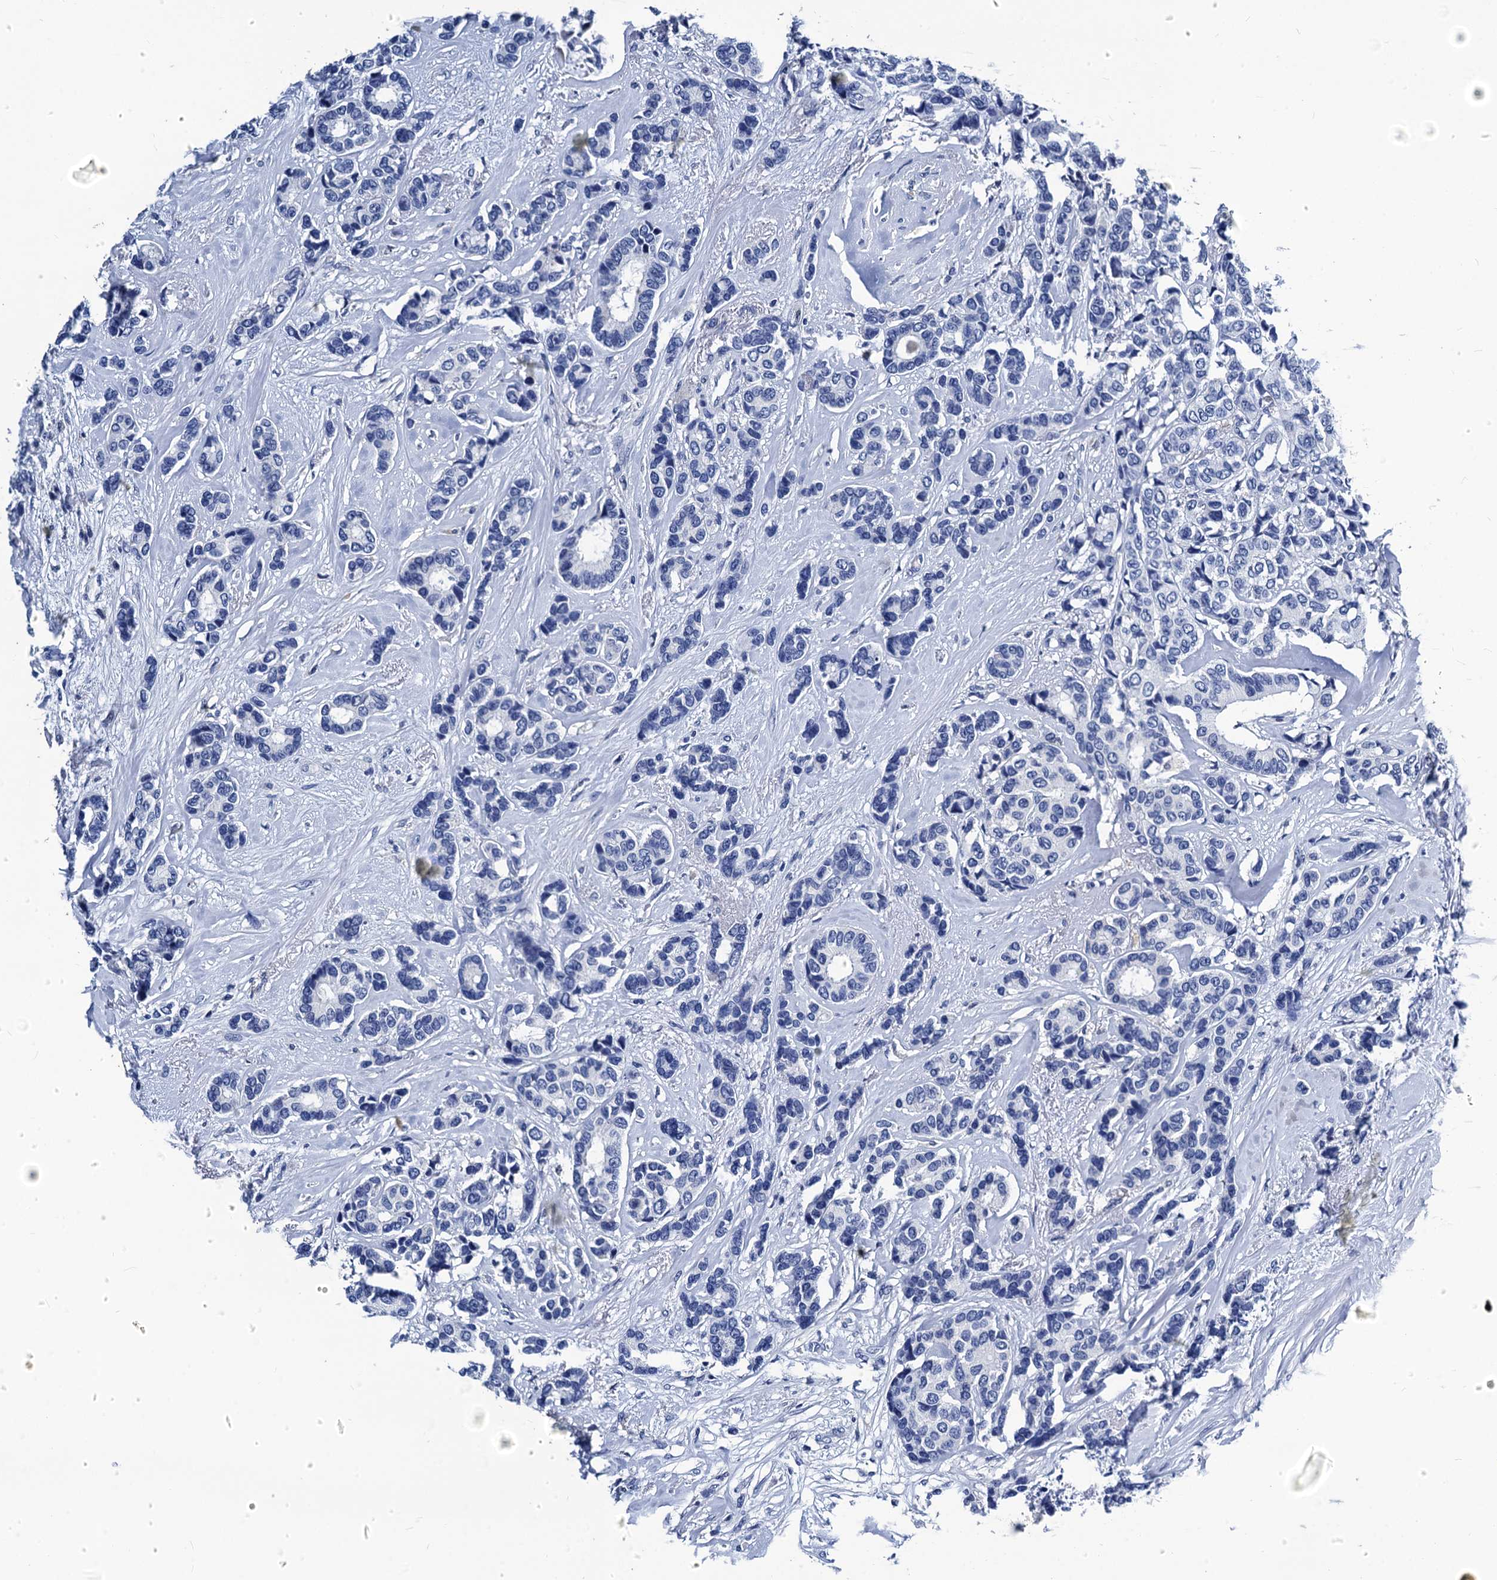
{"staining": {"intensity": "negative", "quantity": "none", "location": "none"}, "tissue": "breast cancer", "cell_type": "Tumor cells", "image_type": "cancer", "snomed": [{"axis": "morphology", "description": "Duct carcinoma"}, {"axis": "topography", "description": "Breast"}], "caption": "Histopathology image shows no significant protein staining in tumor cells of breast infiltrating ductal carcinoma. Nuclei are stained in blue.", "gene": "LRRC30", "patient": {"sex": "female", "age": 87}}